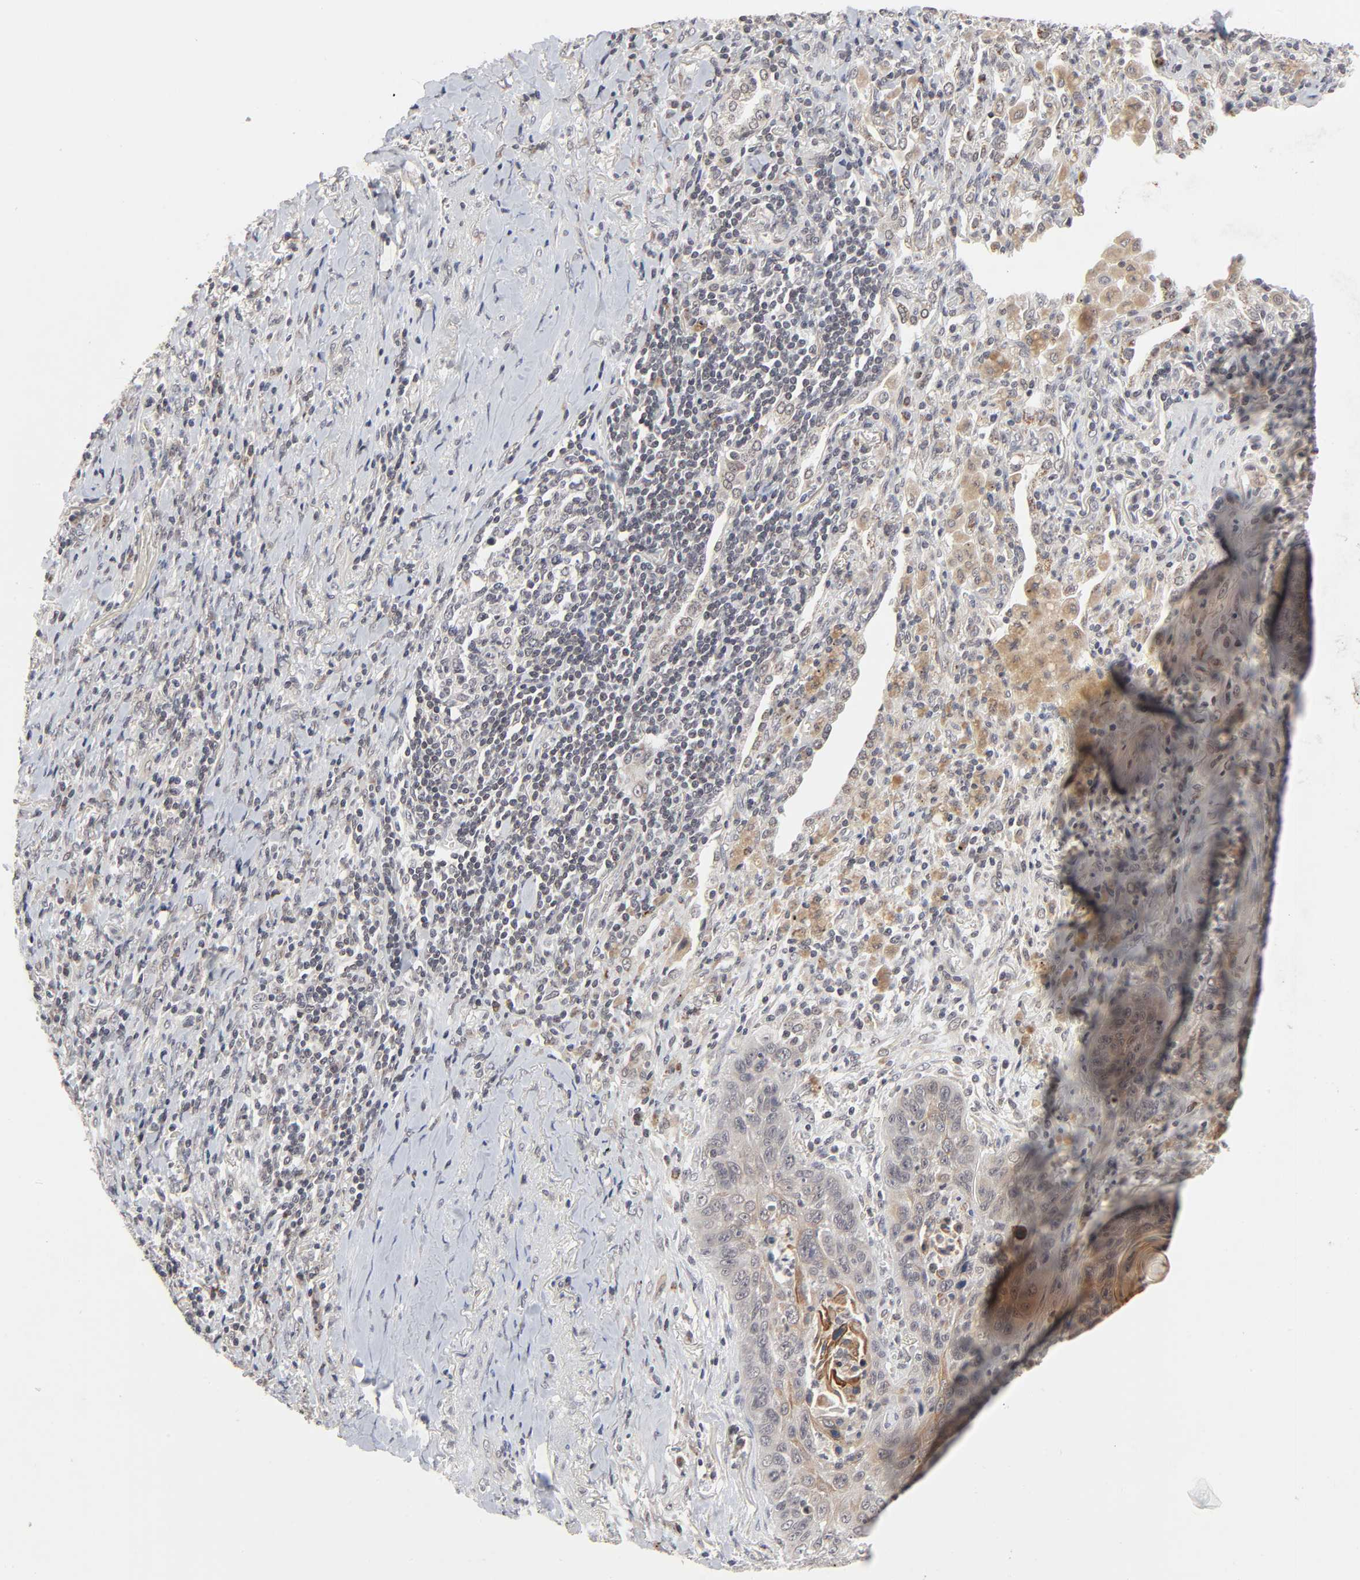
{"staining": {"intensity": "moderate", "quantity": "25%-75%", "location": "cytoplasmic/membranous"}, "tissue": "lung cancer", "cell_type": "Tumor cells", "image_type": "cancer", "snomed": [{"axis": "morphology", "description": "Squamous cell carcinoma, NOS"}, {"axis": "topography", "description": "Lung"}], "caption": "Immunohistochemical staining of lung cancer (squamous cell carcinoma) demonstrates medium levels of moderate cytoplasmic/membranous staining in about 25%-75% of tumor cells.", "gene": "AUH", "patient": {"sex": "female", "age": 67}}